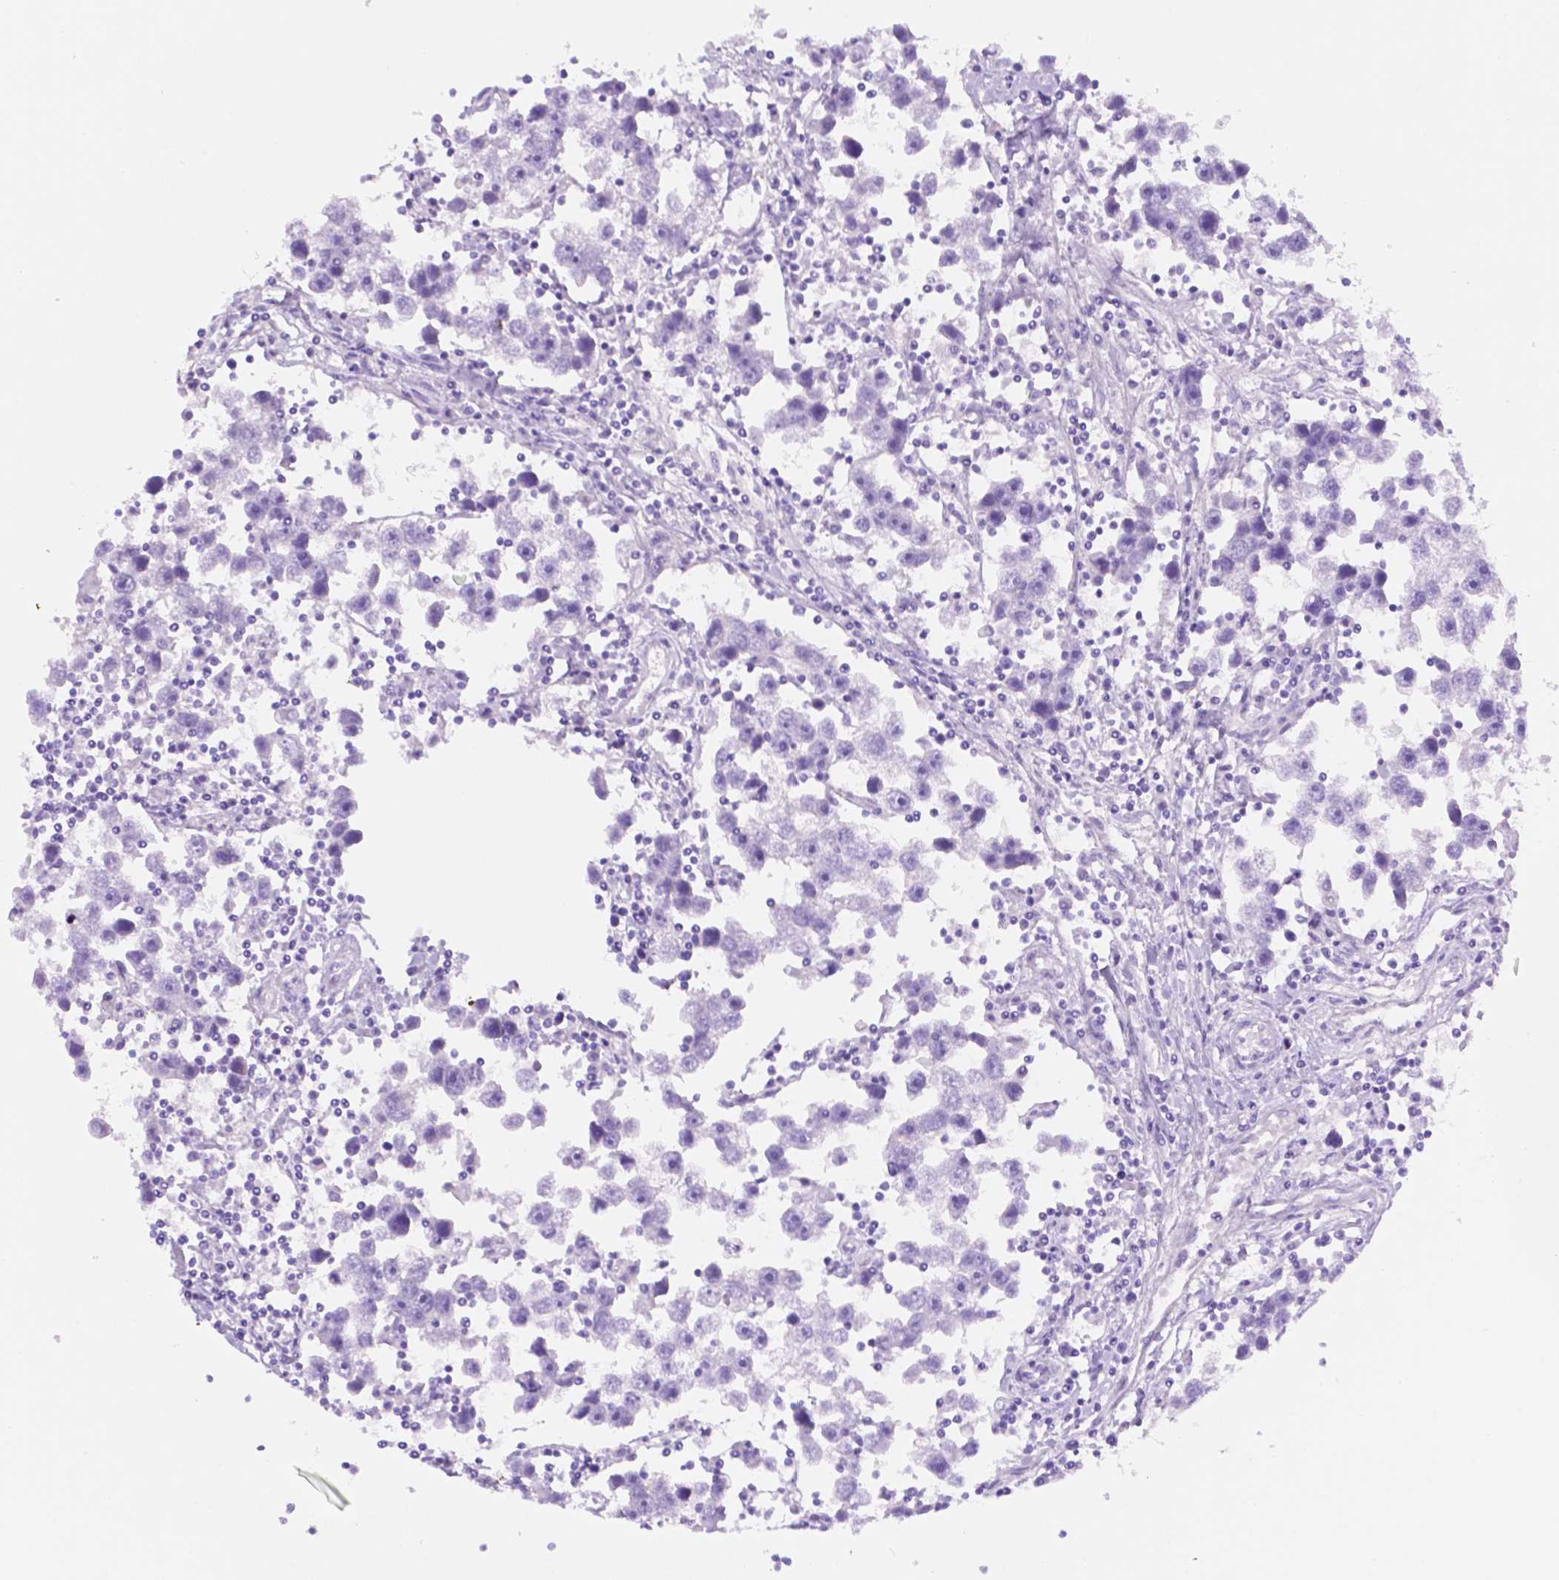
{"staining": {"intensity": "negative", "quantity": "none", "location": "none"}, "tissue": "testis cancer", "cell_type": "Tumor cells", "image_type": "cancer", "snomed": [{"axis": "morphology", "description": "Seminoma, NOS"}, {"axis": "topography", "description": "Testis"}], "caption": "There is no significant expression in tumor cells of testis cancer.", "gene": "FOXB2", "patient": {"sex": "male", "age": 30}}